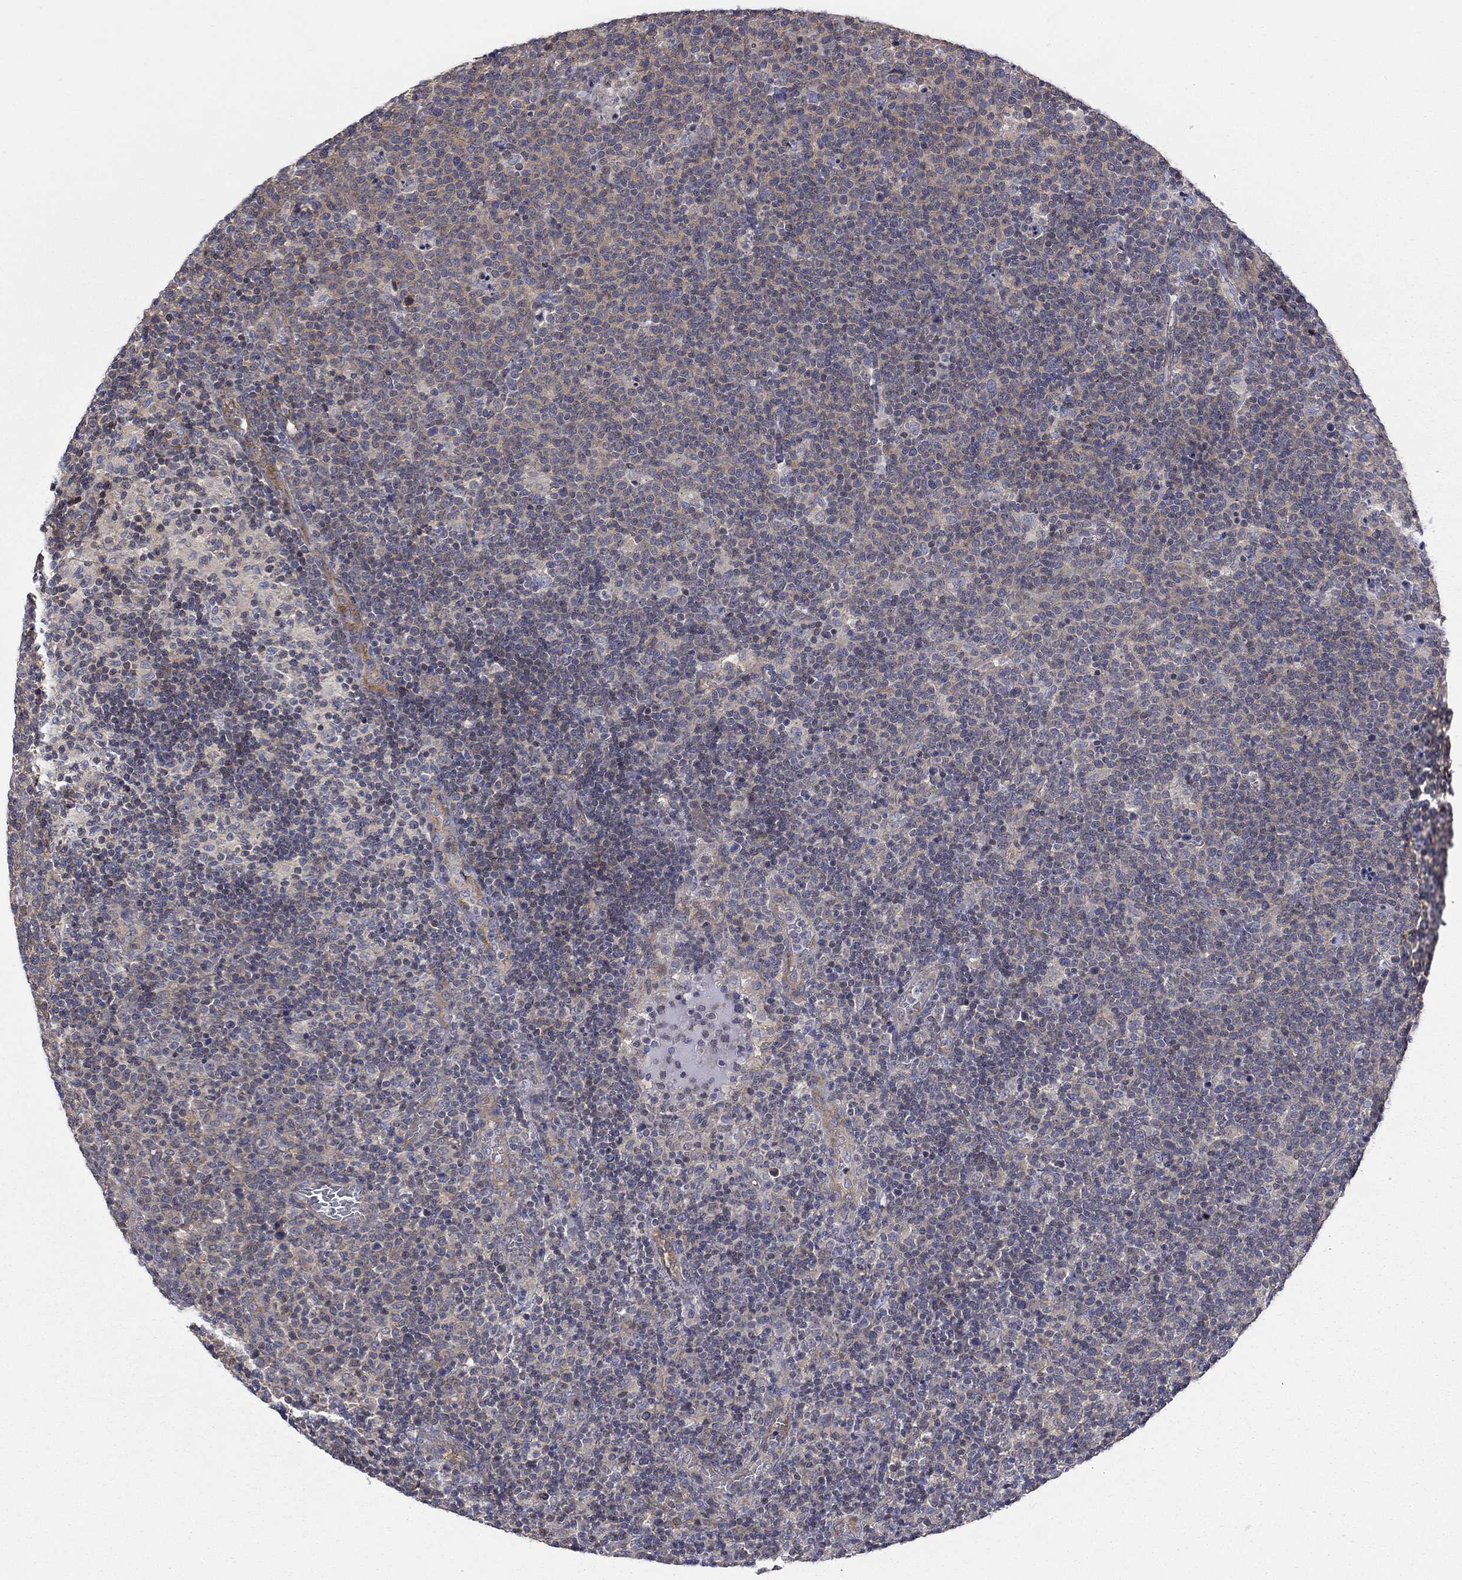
{"staining": {"intensity": "negative", "quantity": "none", "location": "none"}, "tissue": "lymphoma", "cell_type": "Tumor cells", "image_type": "cancer", "snomed": [{"axis": "morphology", "description": "Malignant lymphoma, non-Hodgkin's type, High grade"}, {"axis": "topography", "description": "Lymph node"}], "caption": "DAB immunohistochemical staining of human high-grade malignant lymphoma, non-Hodgkin's type displays no significant staining in tumor cells. Brightfield microscopy of IHC stained with DAB (brown) and hematoxylin (blue), captured at high magnification.", "gene": "PDZD2", "patient": {"sex": "male", "age": 61}}